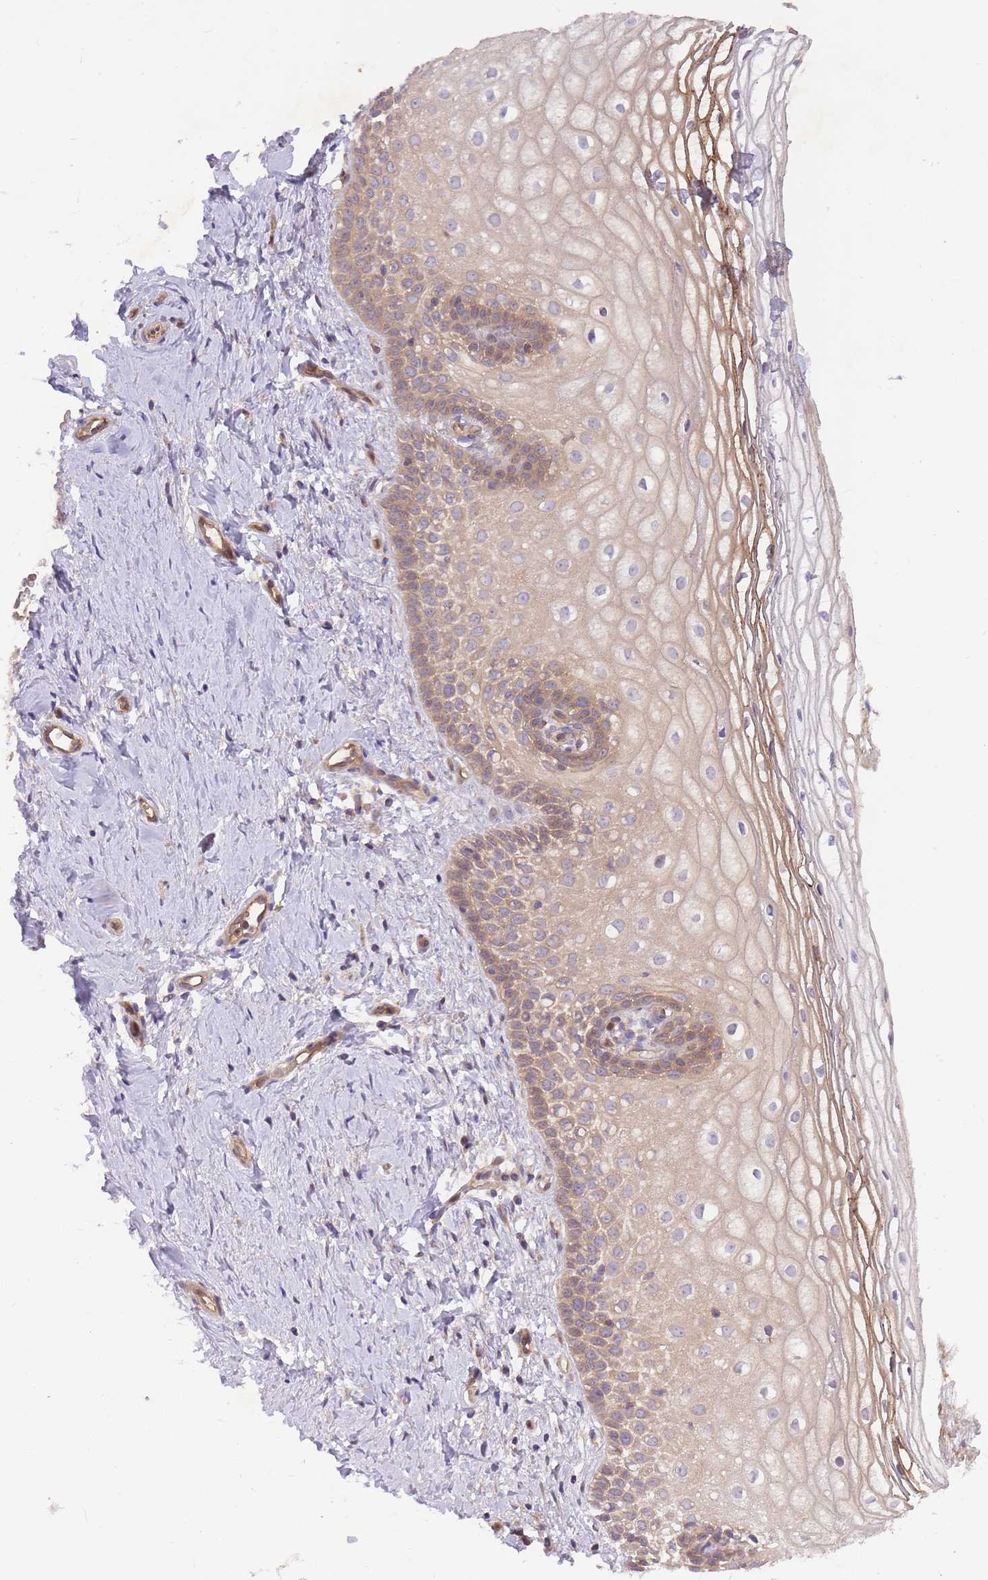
{"staining": {"intensity": "moderate", "quantity": "25%-75%", "location": "cytoplasmic/membranous"}, "tissue": "vagina", "cell_type": "Squamous epithelial cells", "image_type": "normal", "snomed": [{"axis": "morphology", "description": "Normal tissue, NOS"}, {"axis": "topography", "description": "Vagina"}], "caption": "An IHC photomicrograph of normal tissue is shown. Protein staining in brown highlights moderate cytoplasmic/membranous positivity in vagina within squamous epithelial cells. (DAB = brown stain, brightfield microscopy at high magnification).", "gene": "PREP", "patient": {"sex": "female", "age": 56}}